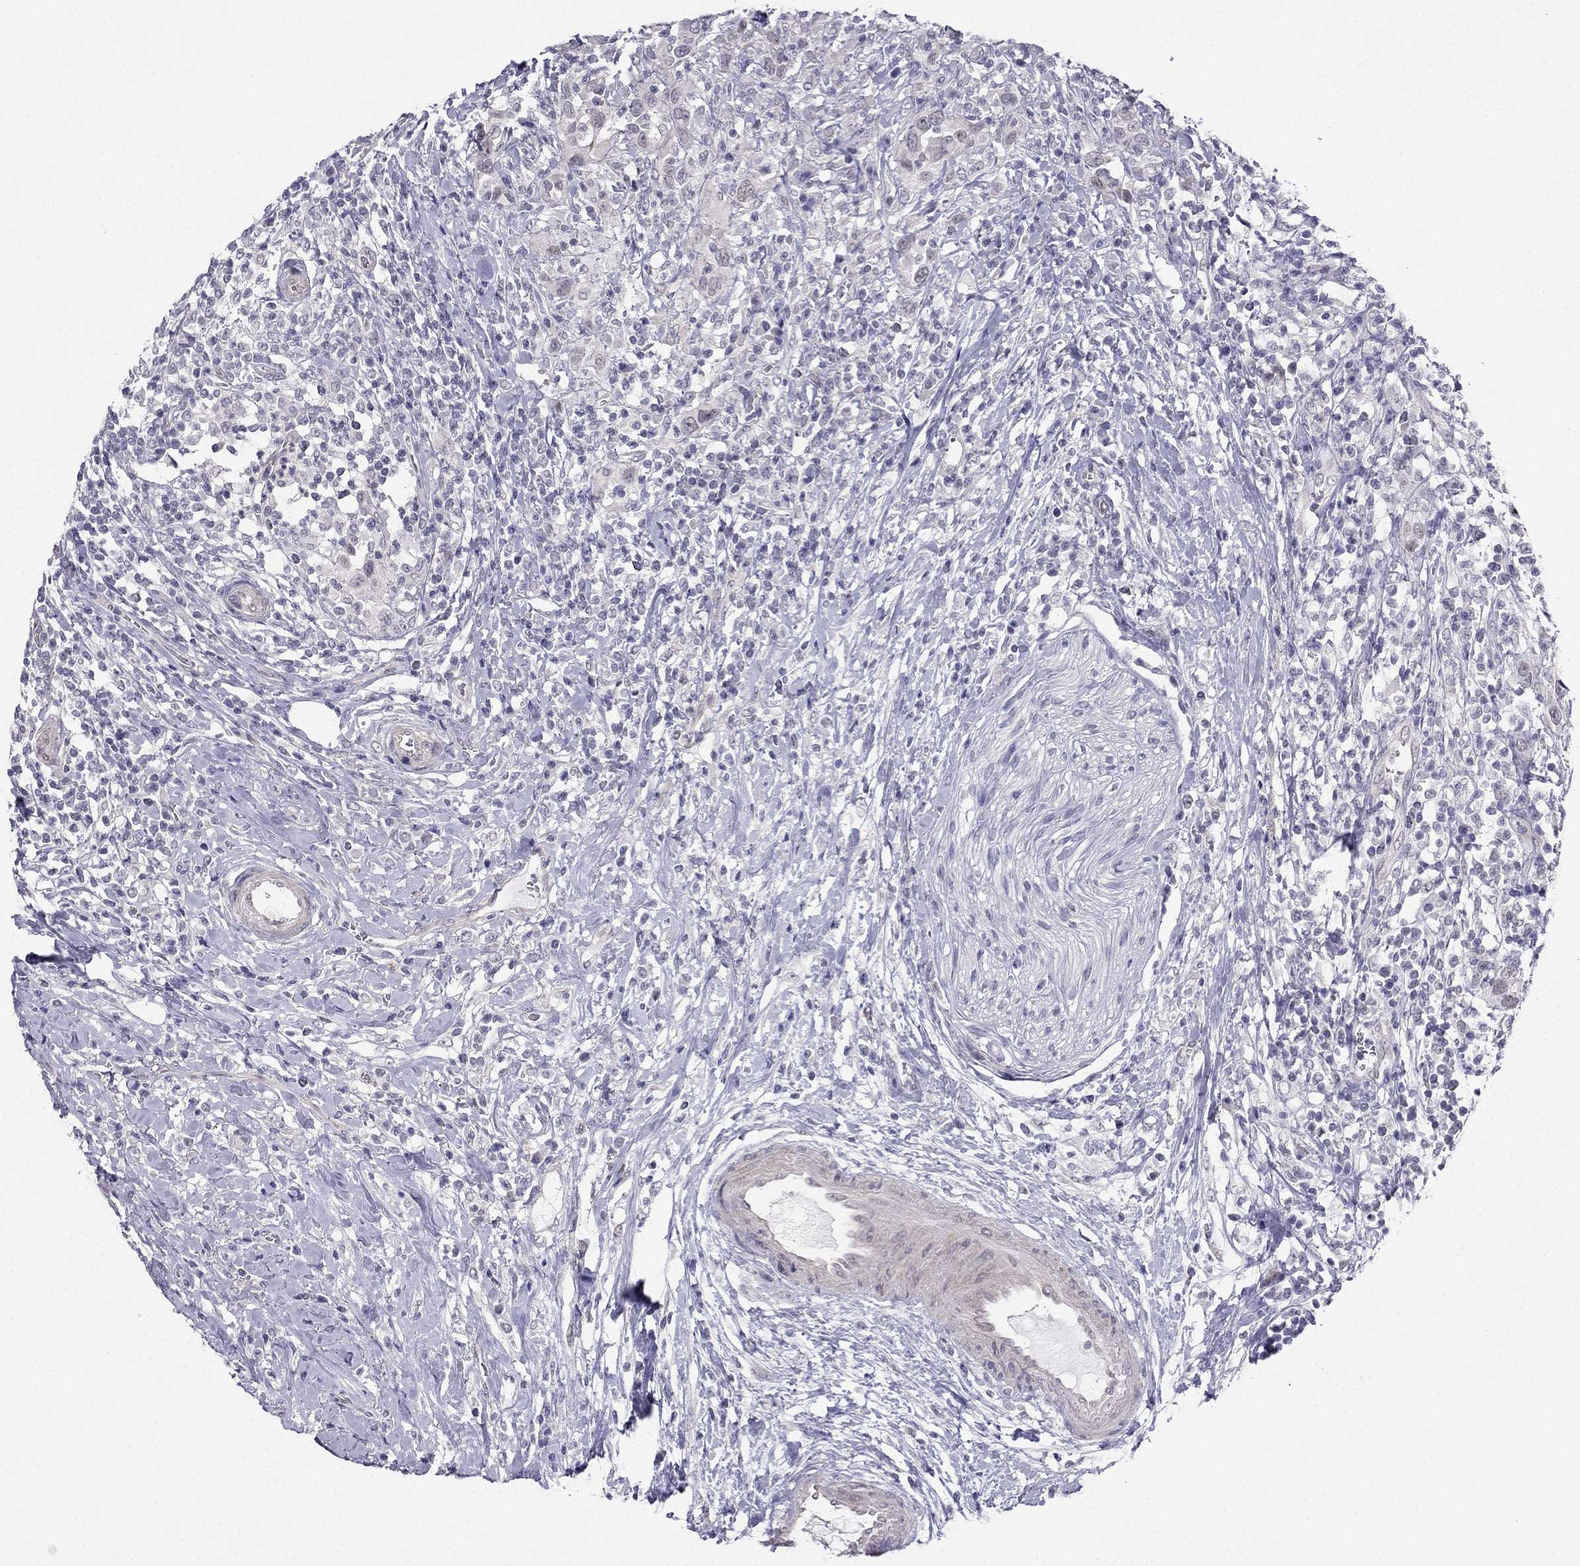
{"staining": {"intensity": "negative", "quantity": "none", "location": "none"}, "tissue": "urothelial cancer", "cell_type": "Tumor cells", "image_type": "cancer", "snomed": [{"axis": "morphology", "description": "Urothelial carcinoma, NOS"}, {"axis": "morphology", "description": "Urothelial carcinoma, High grade"}, {"axis": "topography", "description": "Urinary bladder"}], "caption": "There is no significant expression in tumor cells of transitional cell carcinoma. (DAB (3,3'-diaminobenzidine) immunohistochemistry, high magnification).", "gene": "BAG5", "patient": {"sex": "female", "age": 64}}